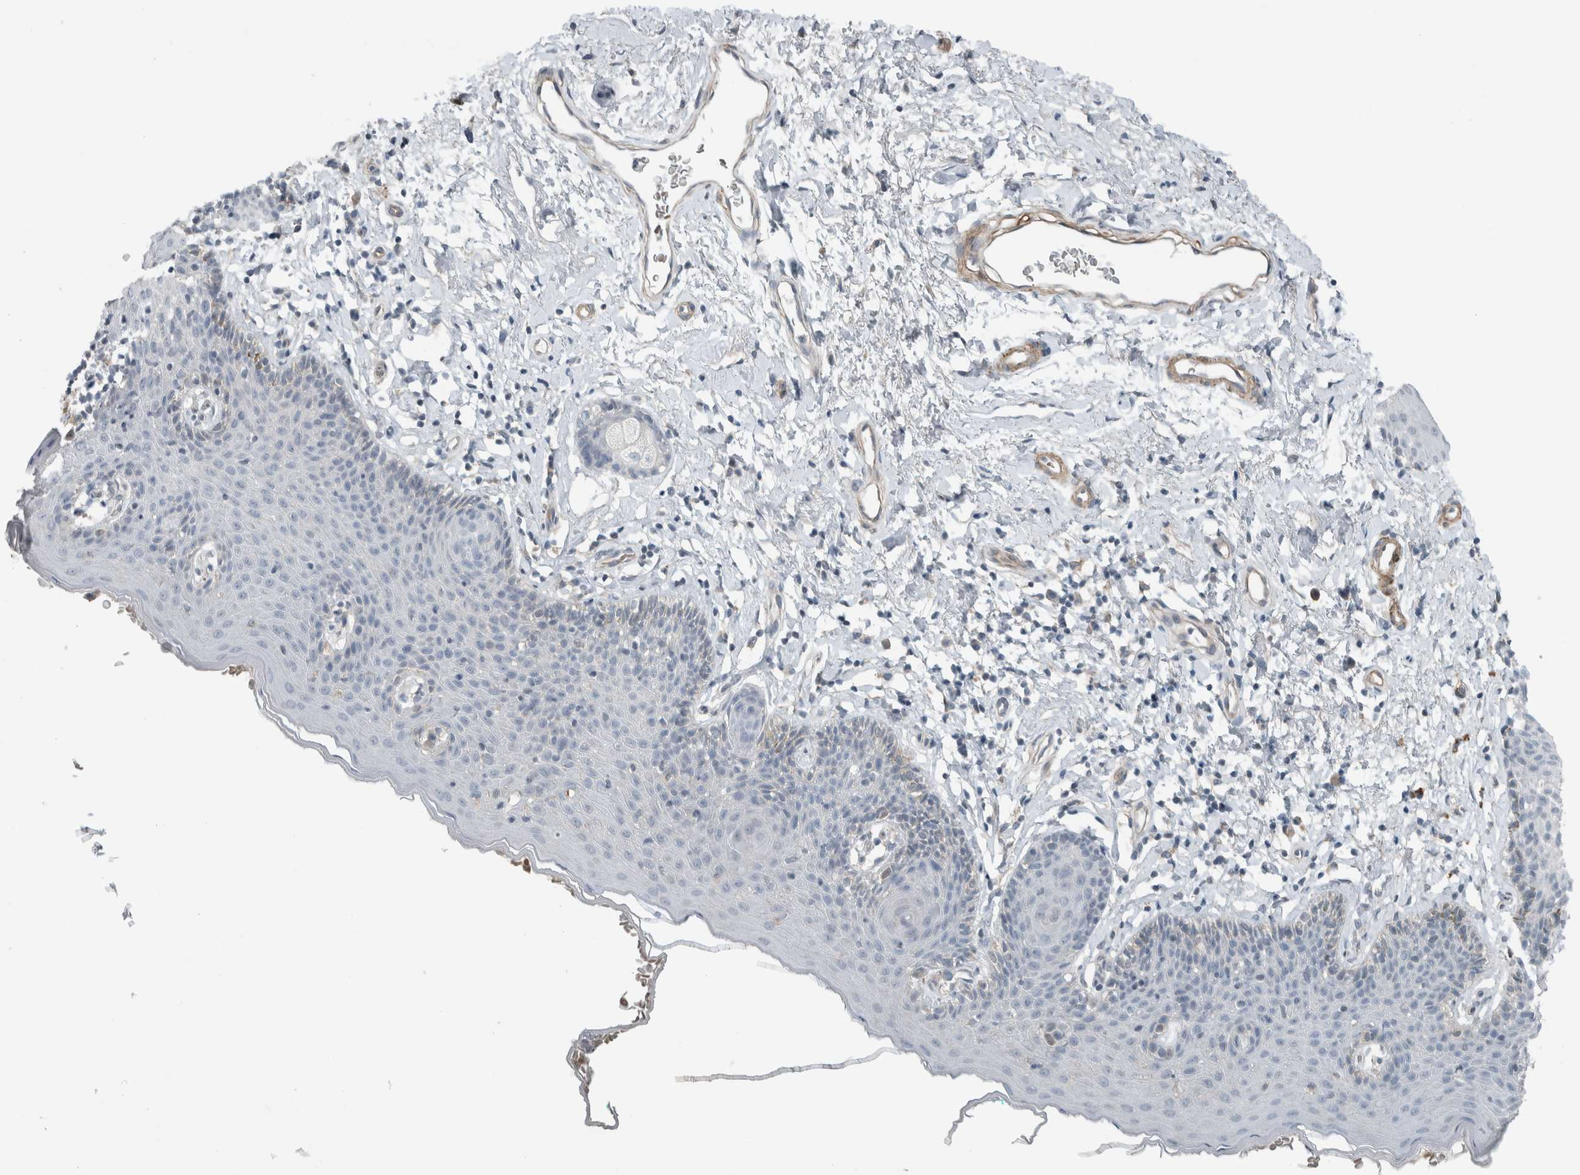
{"staining": {"intensity": "negative", "quantity": "none", "location": "none"}, "tissue": "skin", "cell_type": "Epidermal cells", "image_type": "normal", "snomed": [{"axis": "morphology", "description": "Normal tissue, NOS"}, {"axis": "topography", "description": "Vulva"}], "caption": "Epidermal cells are negative for protein expression in benign human skin. (DAB (3,3'-diaminobenzidine) IHC visualized using brightfield microscopy, high magnification).", "gene": "JADE2", "patient": {"sex": "female", "age": 66}}